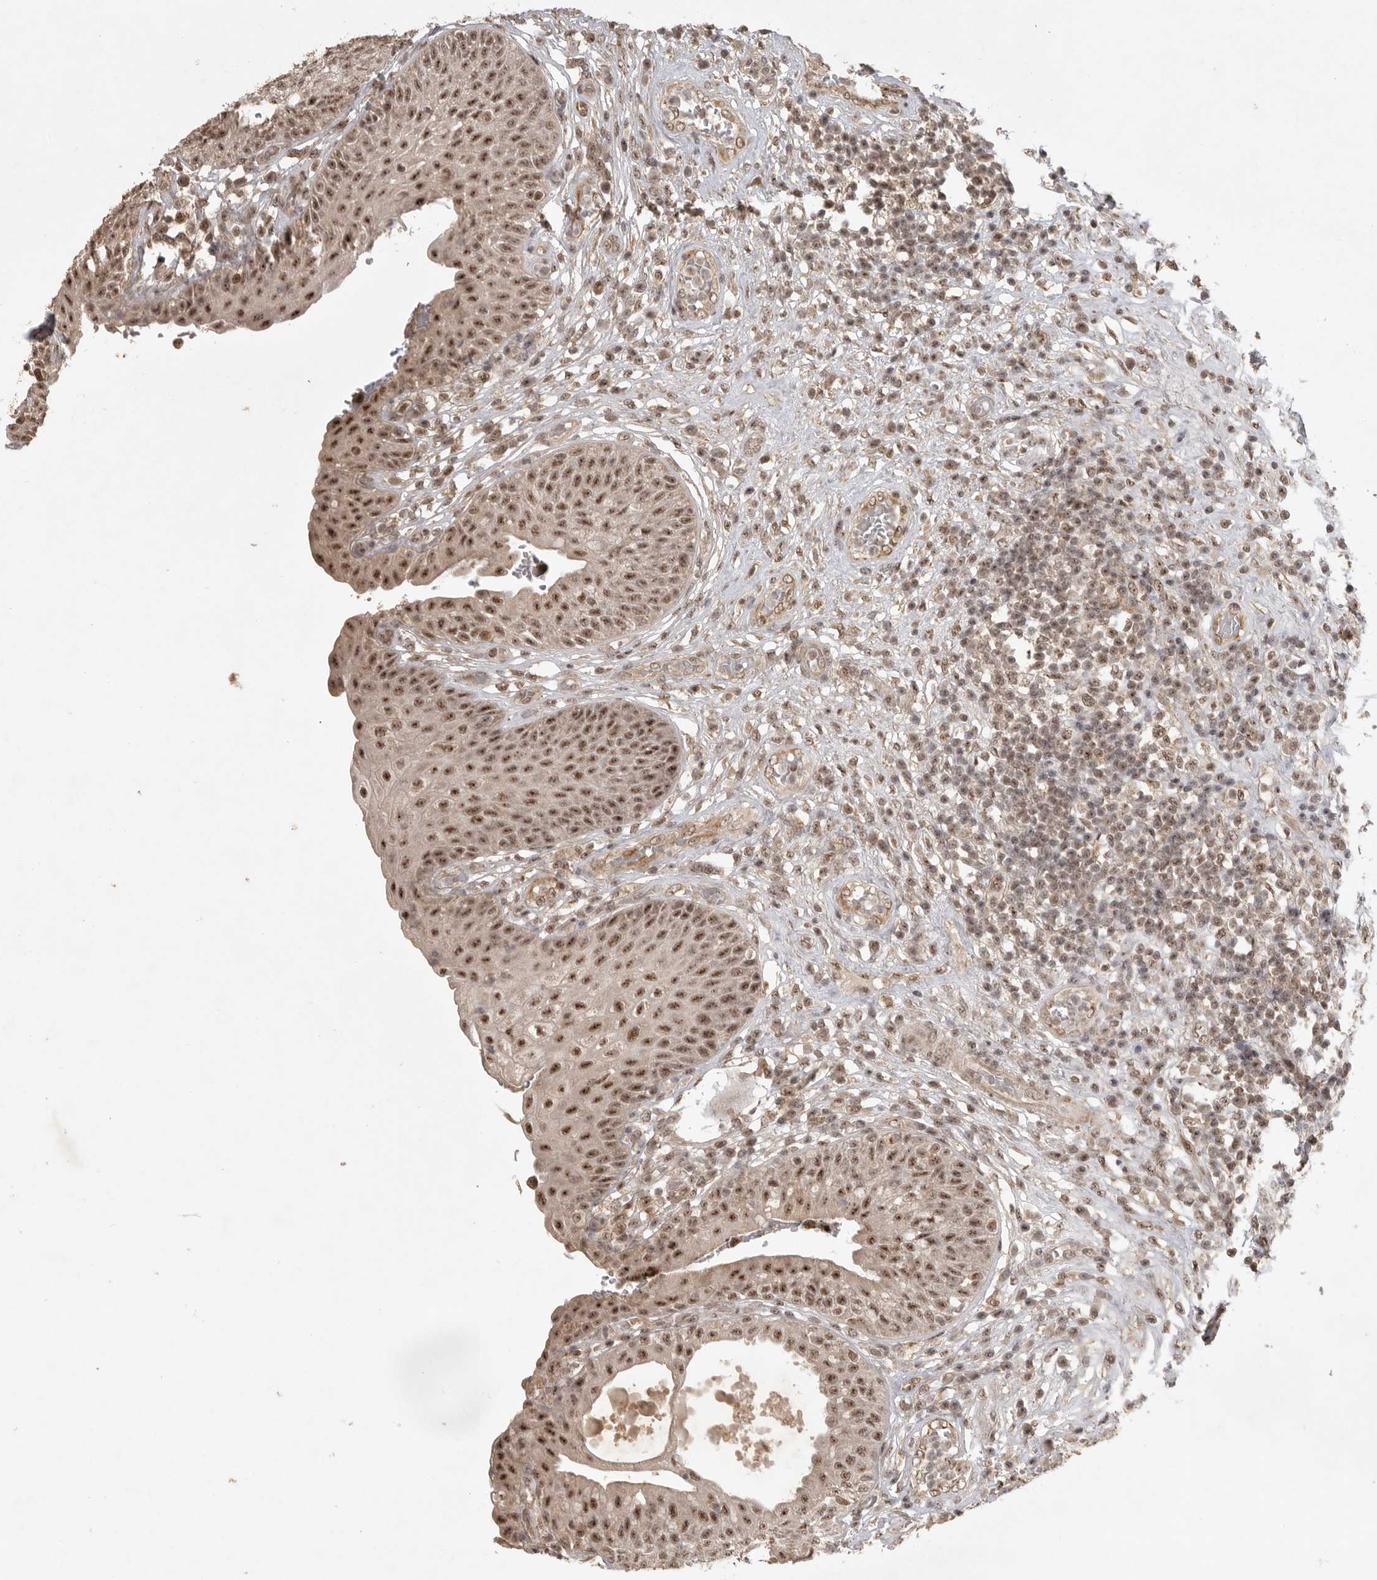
{"staining": {"intensity": "strong", "quantity": ">75%", "location": "nuclear"}, "tissue": "urinary bladder", "cell_type": "Urothelial cells", "image_type": "normal", "snomed": [{"axis": "morphology", "description": "Normal tissue, NOS"}, {"axis": "topography", "description": "Urinary bladder"}], "caption": "Urinary bladder stained with a brown dye demonstrates strong nuclear positive staining in about >75% of urothelial cells.", "gene": "POMP", "patient": {"sex": "female", "age": 62}}